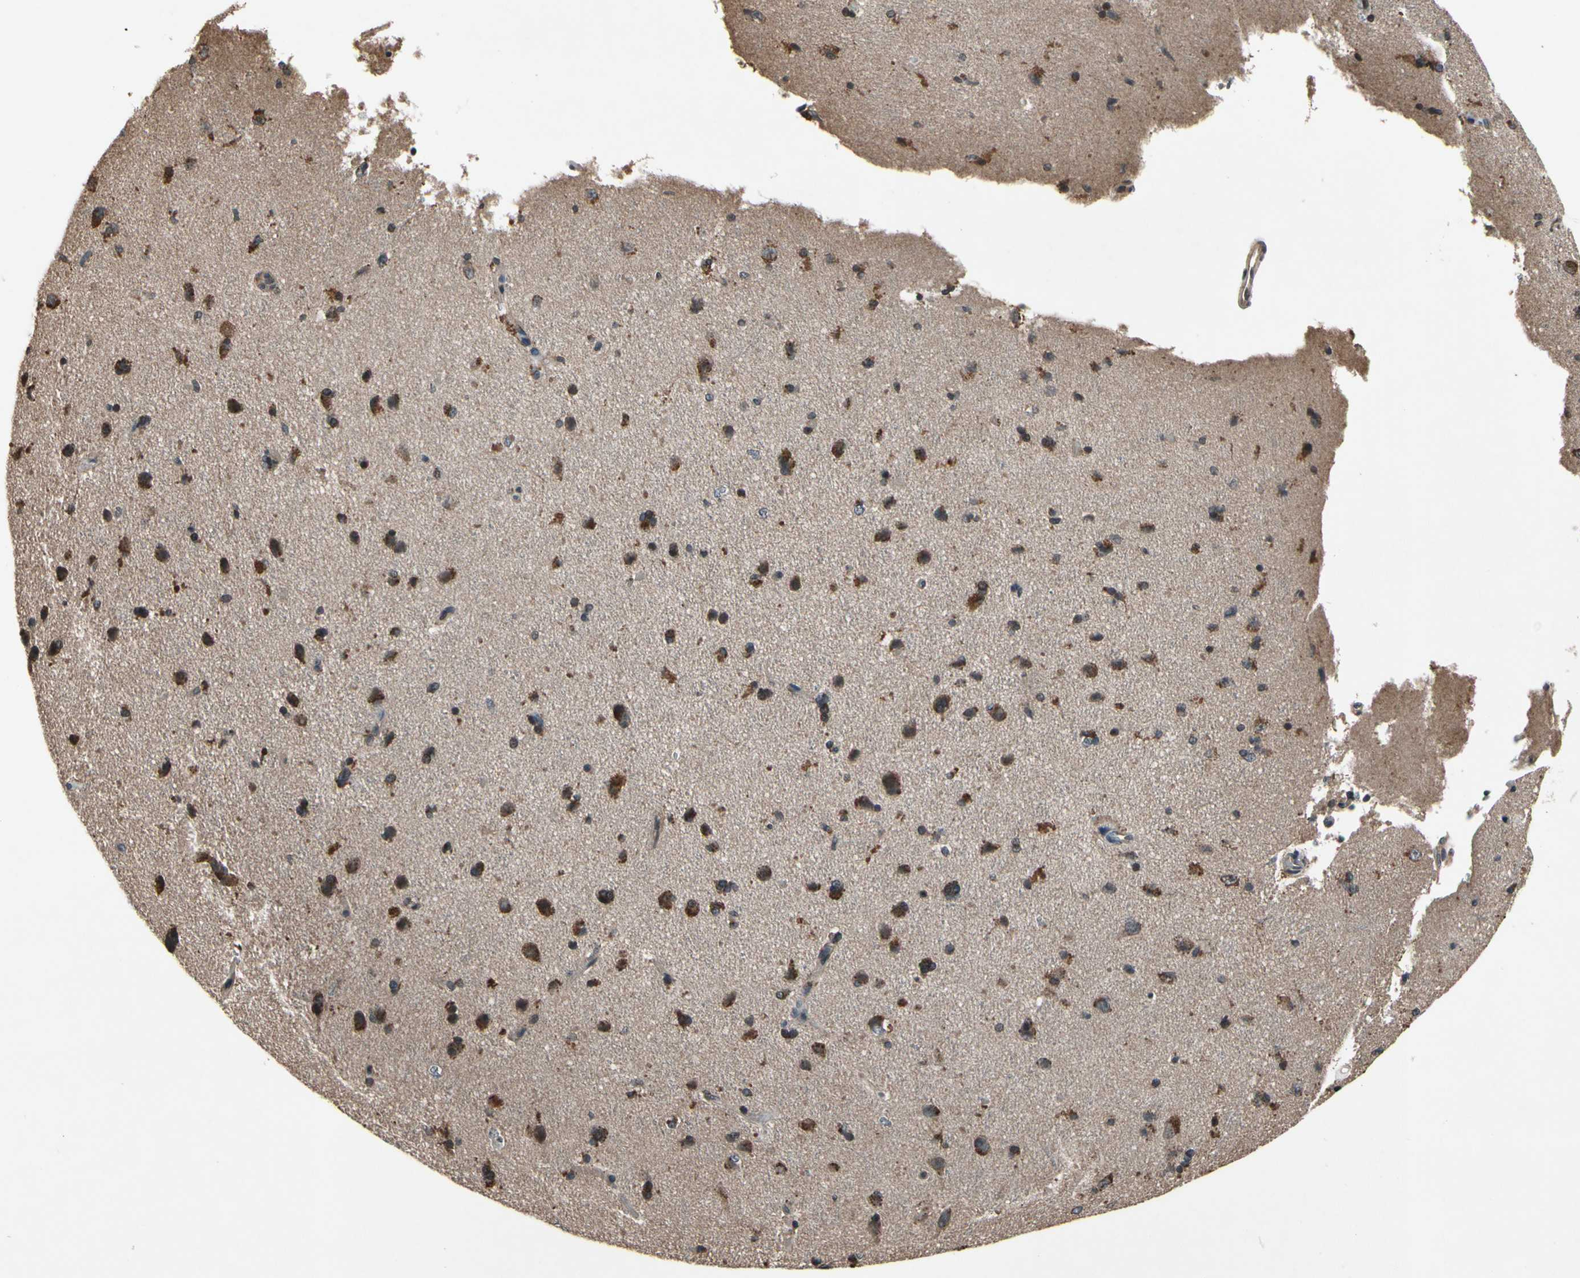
{"staining": {"intensity": "moderate", "quantity": "<25%", "location": "cytoplasmic/membranous"}, "tissue": "cerebral cortex", "cell_type": "Endothelial cells", "image_type": "normal", "snomed": [{"axis": "morphology", "description": "Normal tissue, NOS"}, {"axis": "topography", "description": "Cerebral cortex"}], "caption": "Cerebral cortex stained for a protein displays moderate cytoplasmic/membranous positivity in endothelial cells. Nuclei are stained in blue.", "gene": "MBTPS2", "patient": {"sex": "male", "age": 62}}